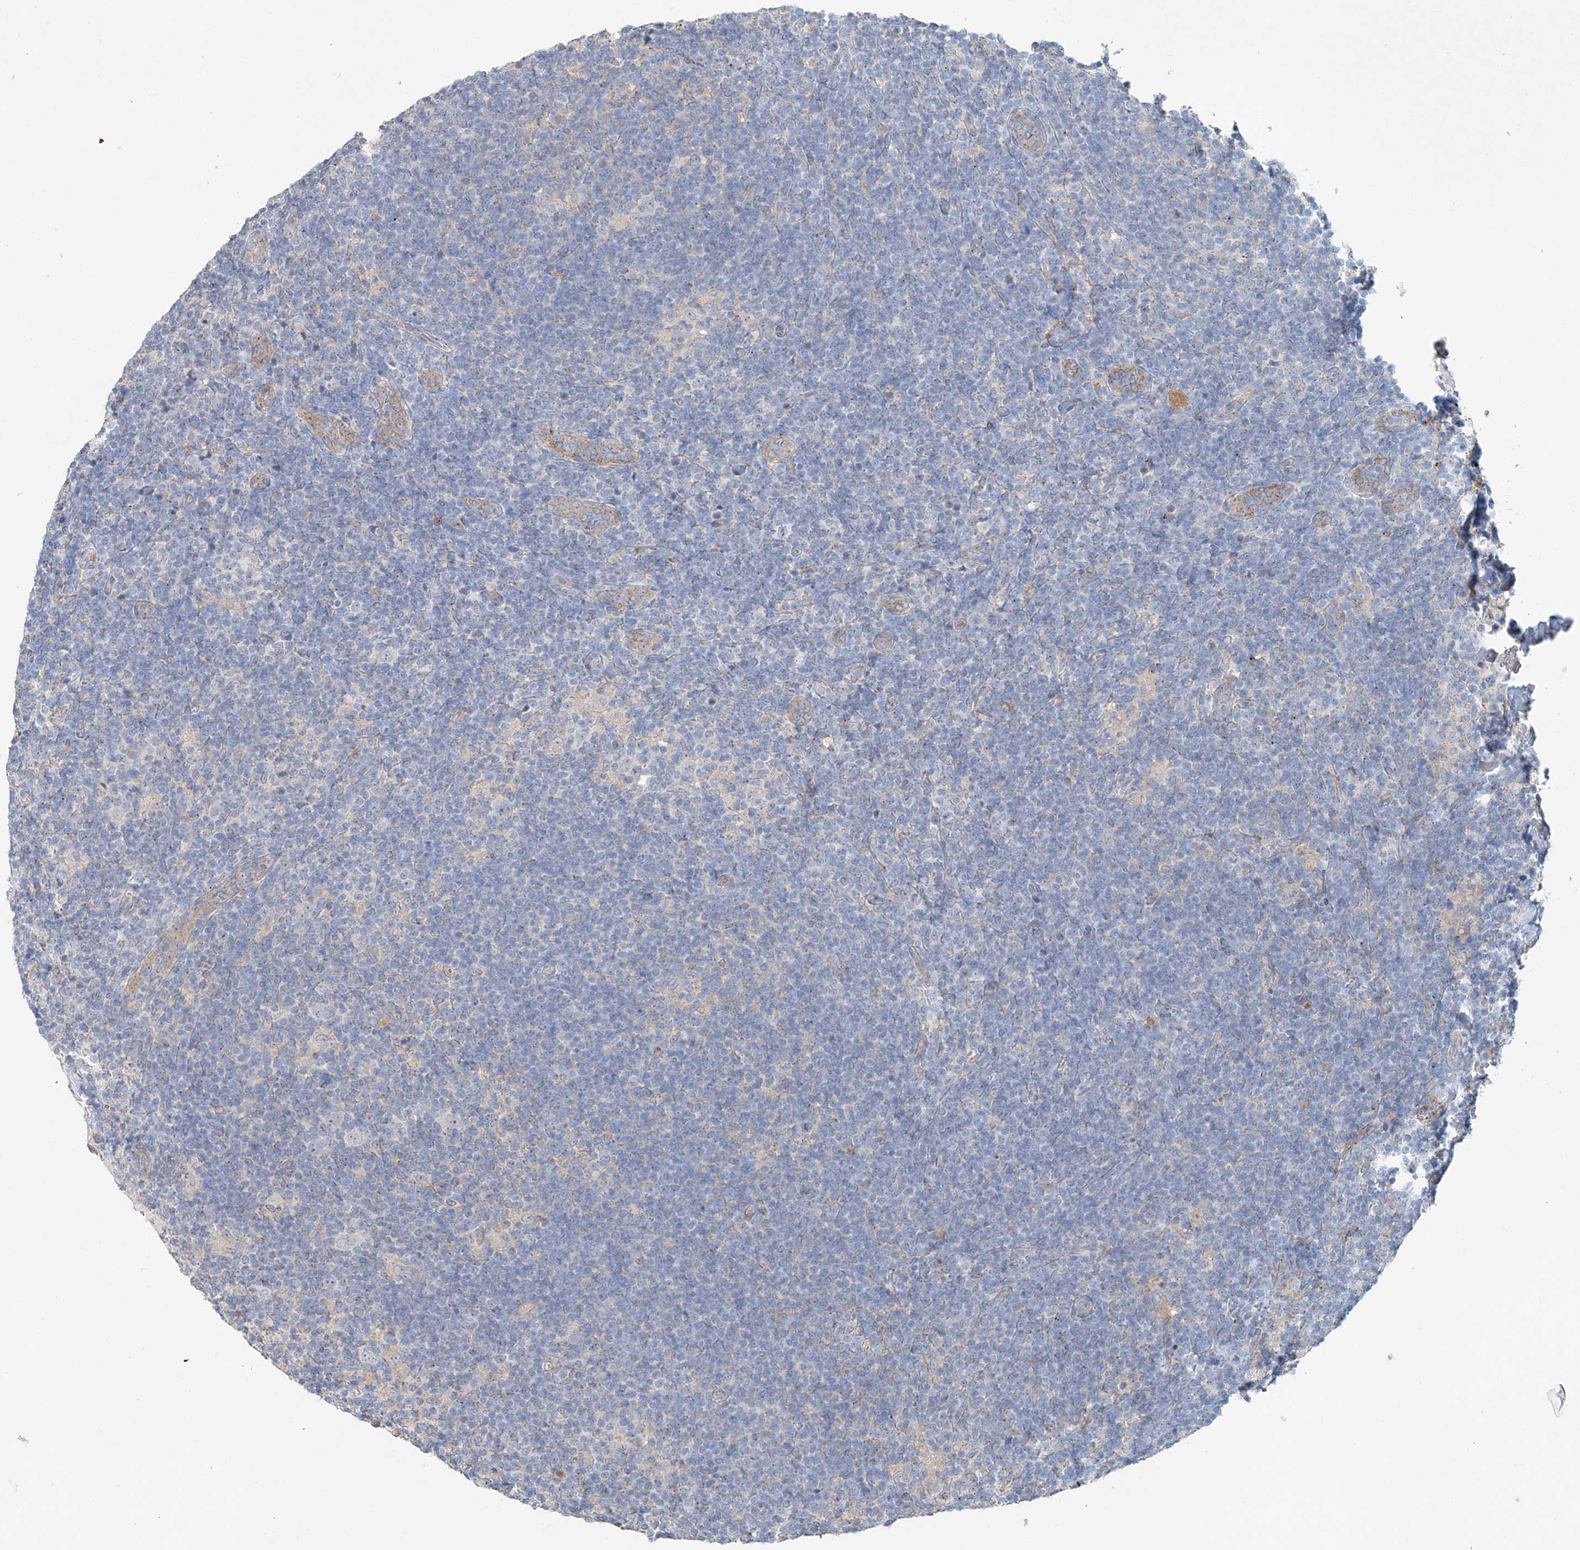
{"staining": {"intensity": "negative", "quantity": "none", "location": "none"}, "tissue": "lymphoma", "cell_type": "Tumor cells", "image_type": "cancer", "snomed": [{"axis": "morphology", "description": "Hodgkin's disease, NOS"}, {"axis": "topography", "description": "Lymph node"}], "caption": "IHC photomicrograph of neoplastic tissue: lymphoma stained with DAB (3,3'-diaminobenzidine) displays no significant protein expression in tumor cells.", "gene": "TRIM47", "patient": {"sex": "female", "age": 57}}